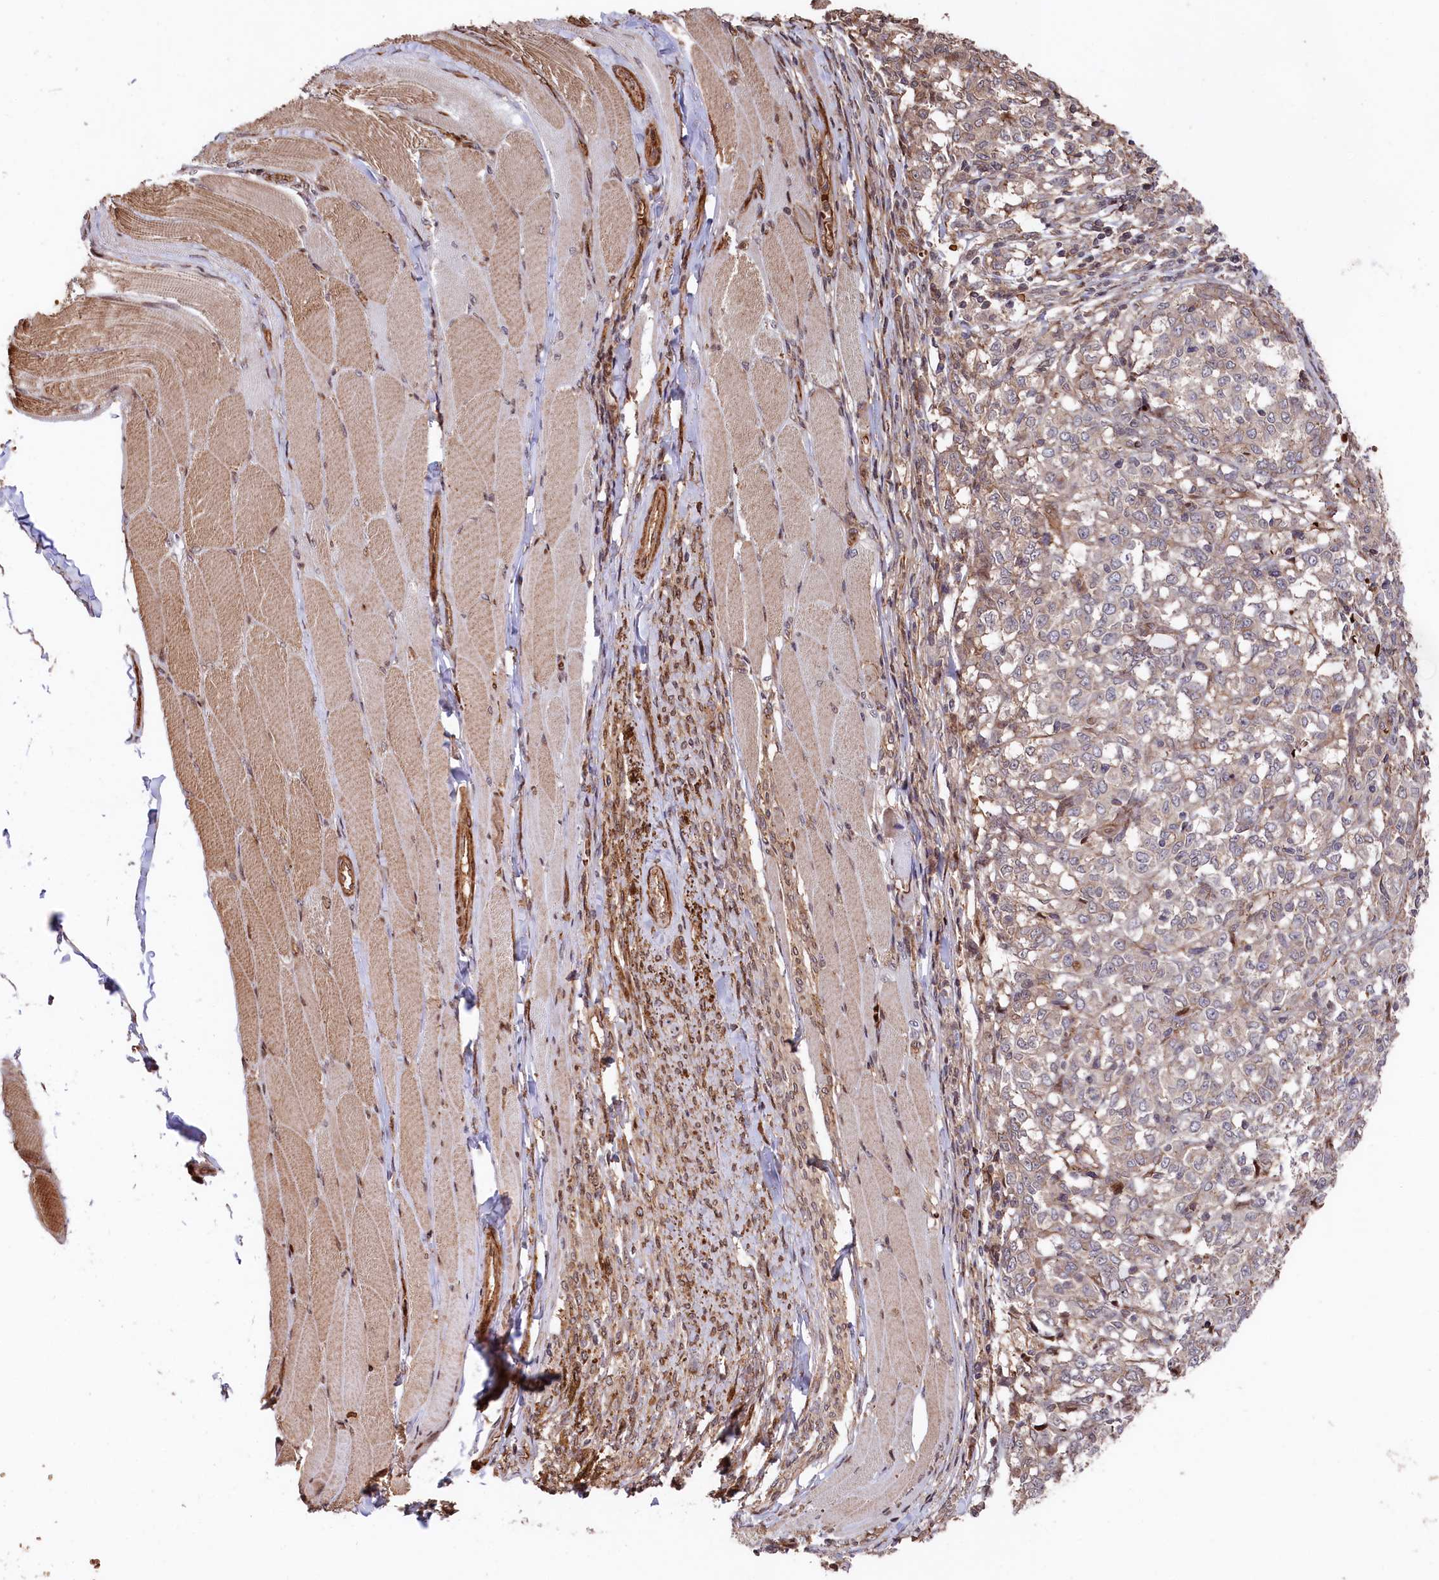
{"staining": {"intensity": "weak", "quantity": "25%-75%", "location": "cytoplasmic/membranous"}, "tissue": "melanoma", "cell_type": "Tumor cells", "image_type": "cancer", "snomed": [{"axis": "morphology", "description": "Malignant melanoma, NOS"}, {"axis": "topography", "description": "Skin"}], "caption": "Immunohistochemistry of human malignant melanoma reveals low levels of weak cytoplasmic/membranous positivity in about 25%-75% of tumor cells.", "gene": "TNKS1BP1", "patient": {"sex": "female", "age": 72}}